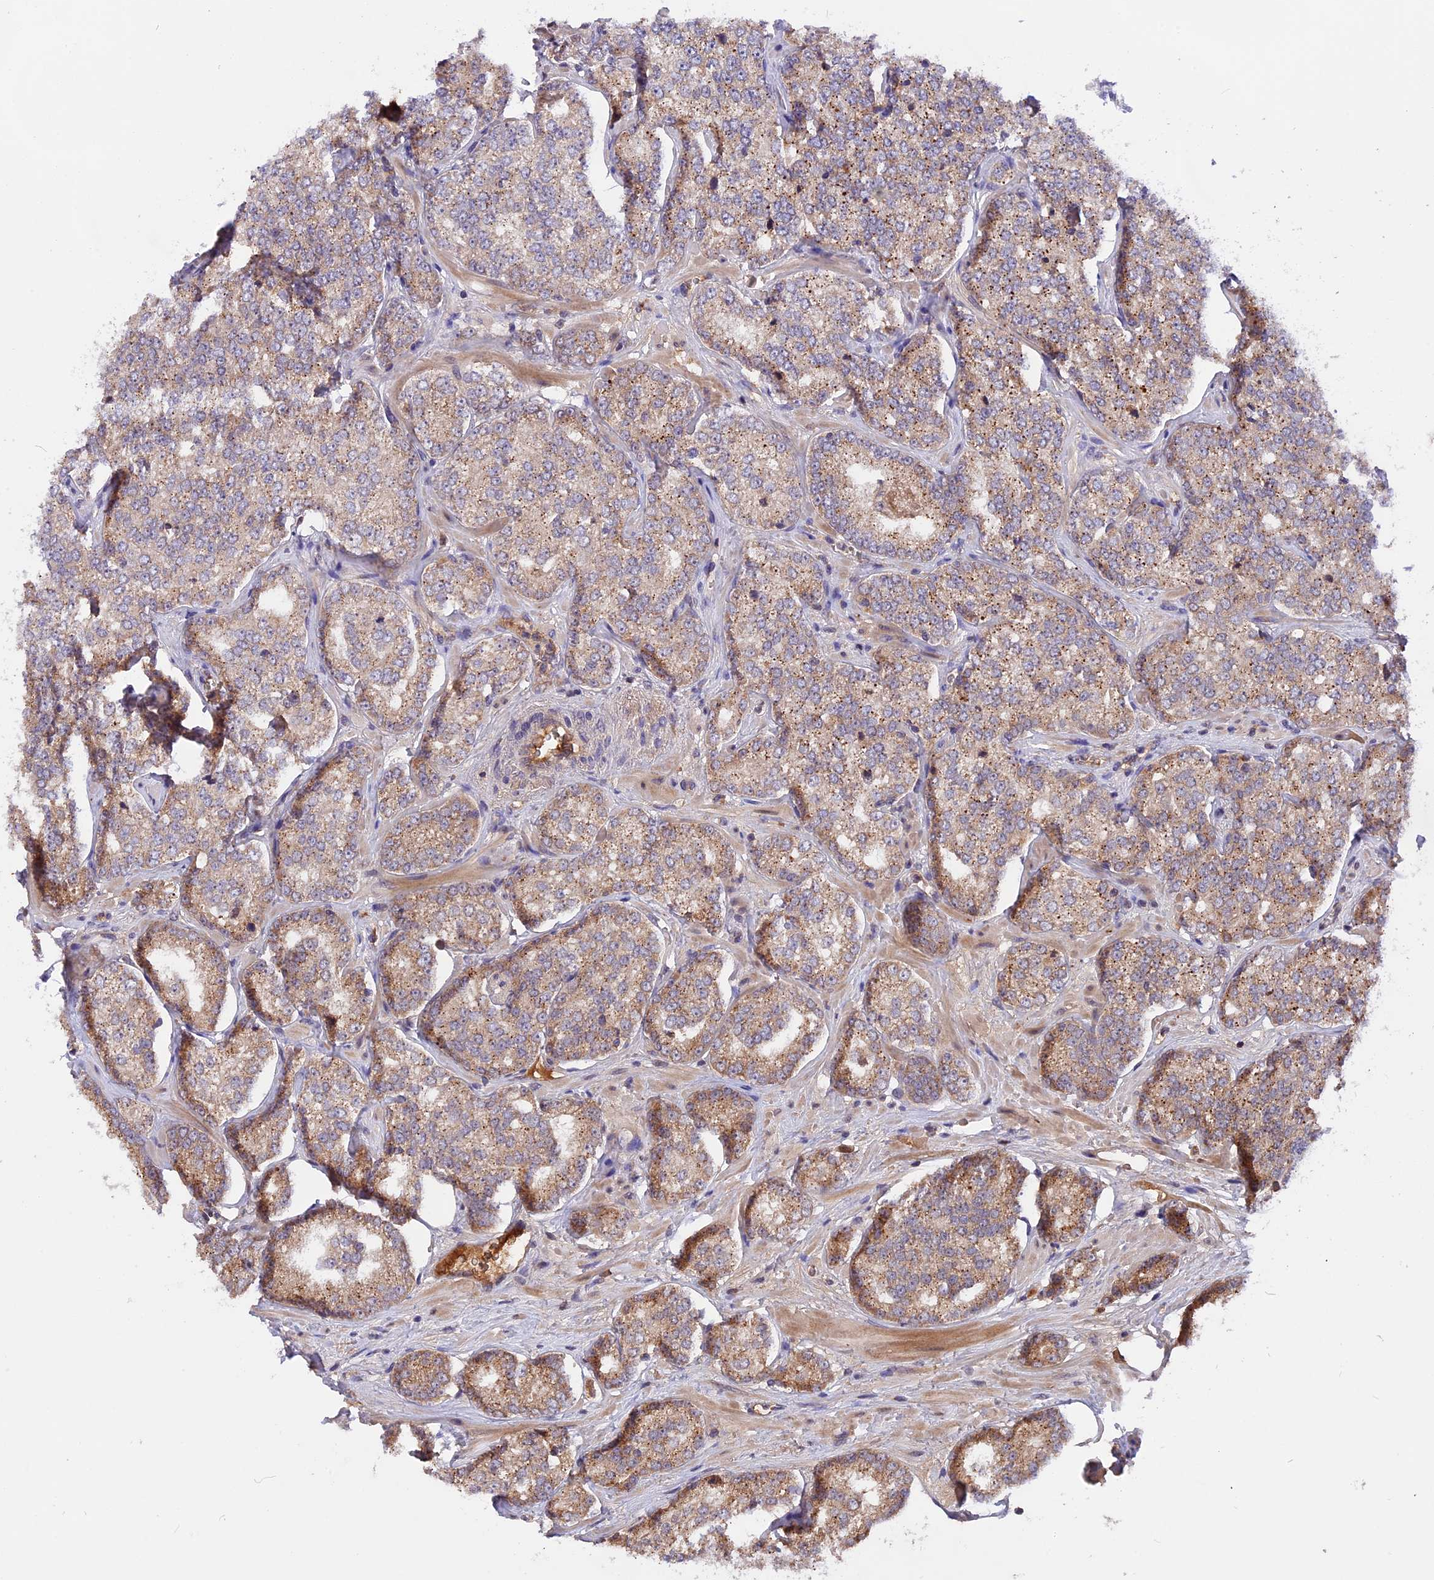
{"staining": {"intensity": "moderate", "quantity": ">75%", "location": "cytoplasmic/membranous"}, "tissue": "prostate cancer", "cell_type": "Tumor cells", "image_type": "cancer", "snomed": [{"axis": "morphology", "description": "Normal tissue, NOS"}, {"axis": "morphology", "description": "Adenocarcinoma, High grade"}, {"axis": "topography", "description": "Prostate"}], "caption": "A medium amount of moderate cytoplasmic/membranous staining is seen in approximately >75% of tumor cells in prostate adenocarcinoma (high-grade) tissue.", "gene": "MARK4", "patient": {"sex": "male", "age": 83}}